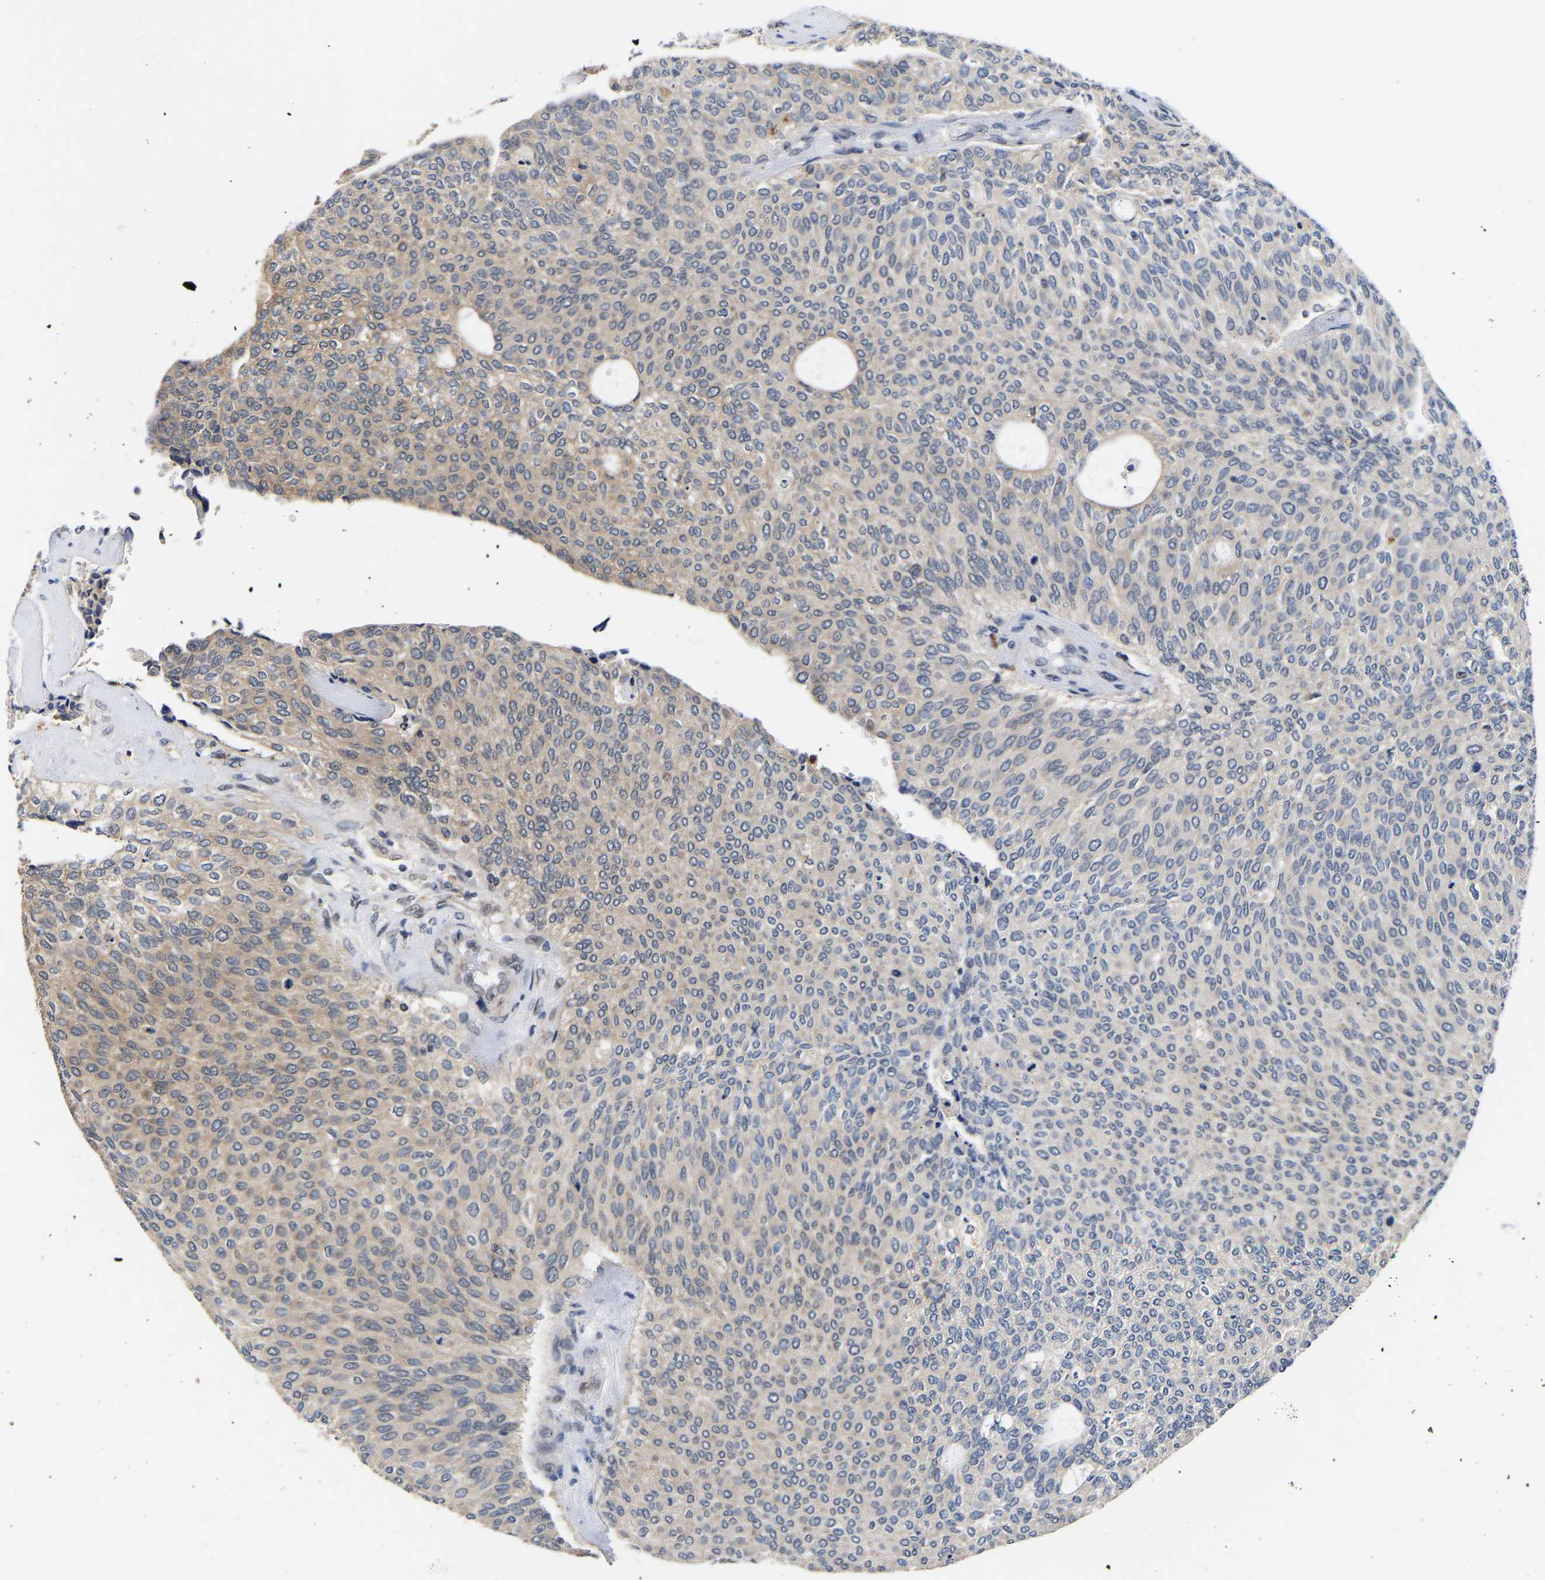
{"staining": {"intensity": "weak", "quantity": "25%-75%", "location": "cytoplasmic/membranous"}, "tissue": "urothelial cancer", "cell_type": "Tumor cells", "image_type": "cancer", "snomed": [{"axis": "morphology", "description": "Urothelial carcinoma, Low grade"}, {"axis": "topography", "description": "Urinary bladder"}], "caption": "DAB (3,3'-diaminobenzidine) immunohistochemical staining of urothelial cancer reveals weak cytoplasmic/membranous protein positivity in about 25%-75% of tumor cells. (IHC, brightfield microscopy, high magnification).", "gene": "METTL16", "patient": {"sex": "female", "age": 79}}